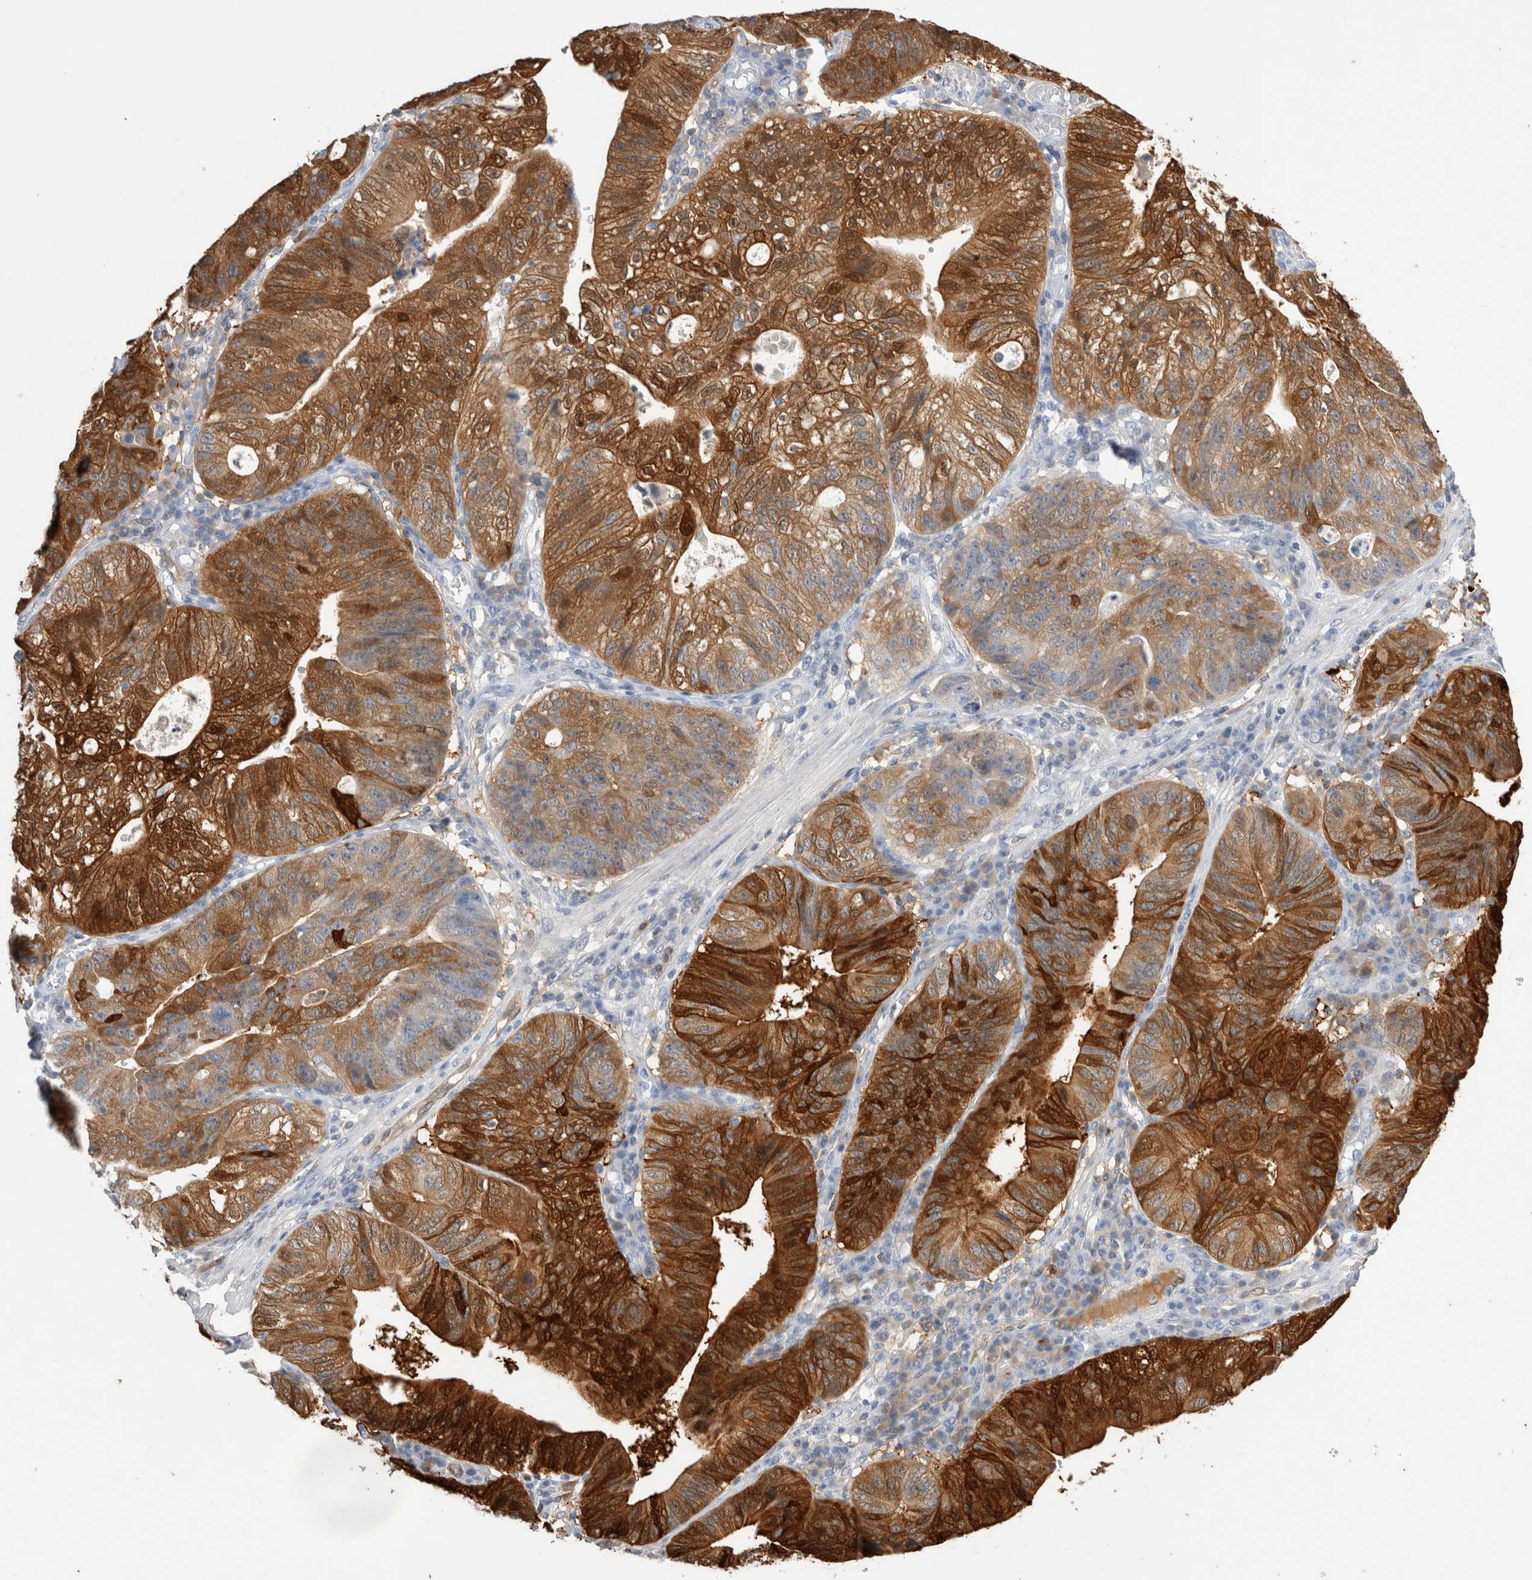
{"staining": {"intensity": "strong", "quantity": ">75%", "location": "cytoplasmic/membranous,nuclear"}, "tissue": "stomach cancer", "cell_type": "Tumor cells", "image_type": "cancer", "snomed": [{"axis": "morphology", "description": "Adenocarcinoma, NOS"}, {"axis": "topography", "description": "Stomach"}], "caption": "Strong cytoplasmic/membranous and nuclear positivity is appreciated in about >75% of tumor cells in stomach cancer.", "gene": "NAPEPLD", "patient": {"sex": "male", "age": 59}}